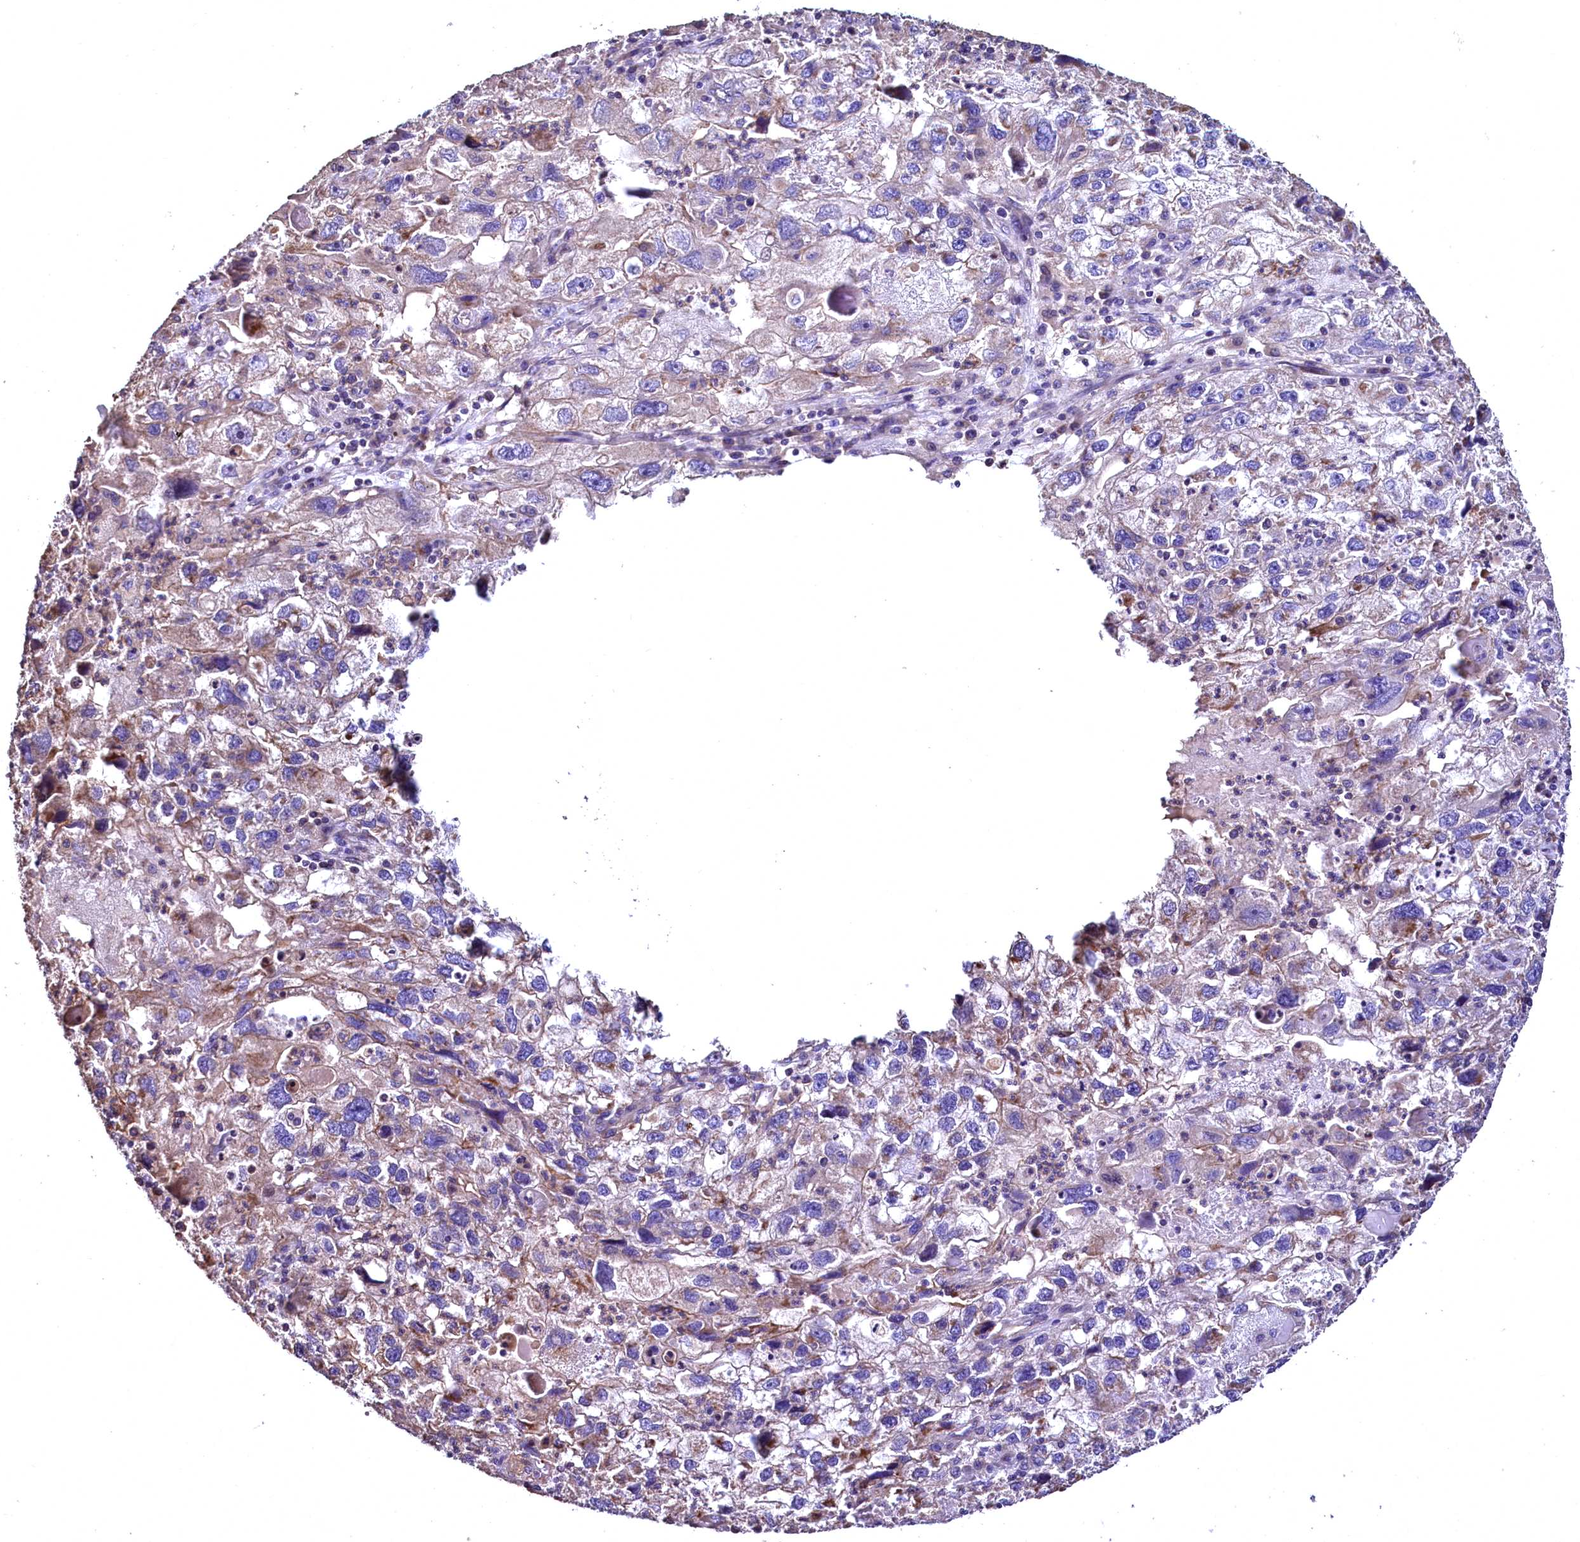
{"staining": {"intensity": "moderate", "quantity": "<25%", "location": "cytoplasmic/membranous"}, "tissue": "endometrial cancer", "cell_type": "Tumor cells", "image_type": "cancer", "snomed": [{"axis": "morphology", "description": "Adenocarcinoma, NOS"}, {"axis": "topography", "description": "Endometrium"}], "caption": "Protein positivity by immunohistochemistry reveals moderate cytoplasmic/membranous staining in approximately <25% of tumor cells in endometrial cancer.", "gene": "TBCEL", "patient": {"sex": "female", "age": 49}}